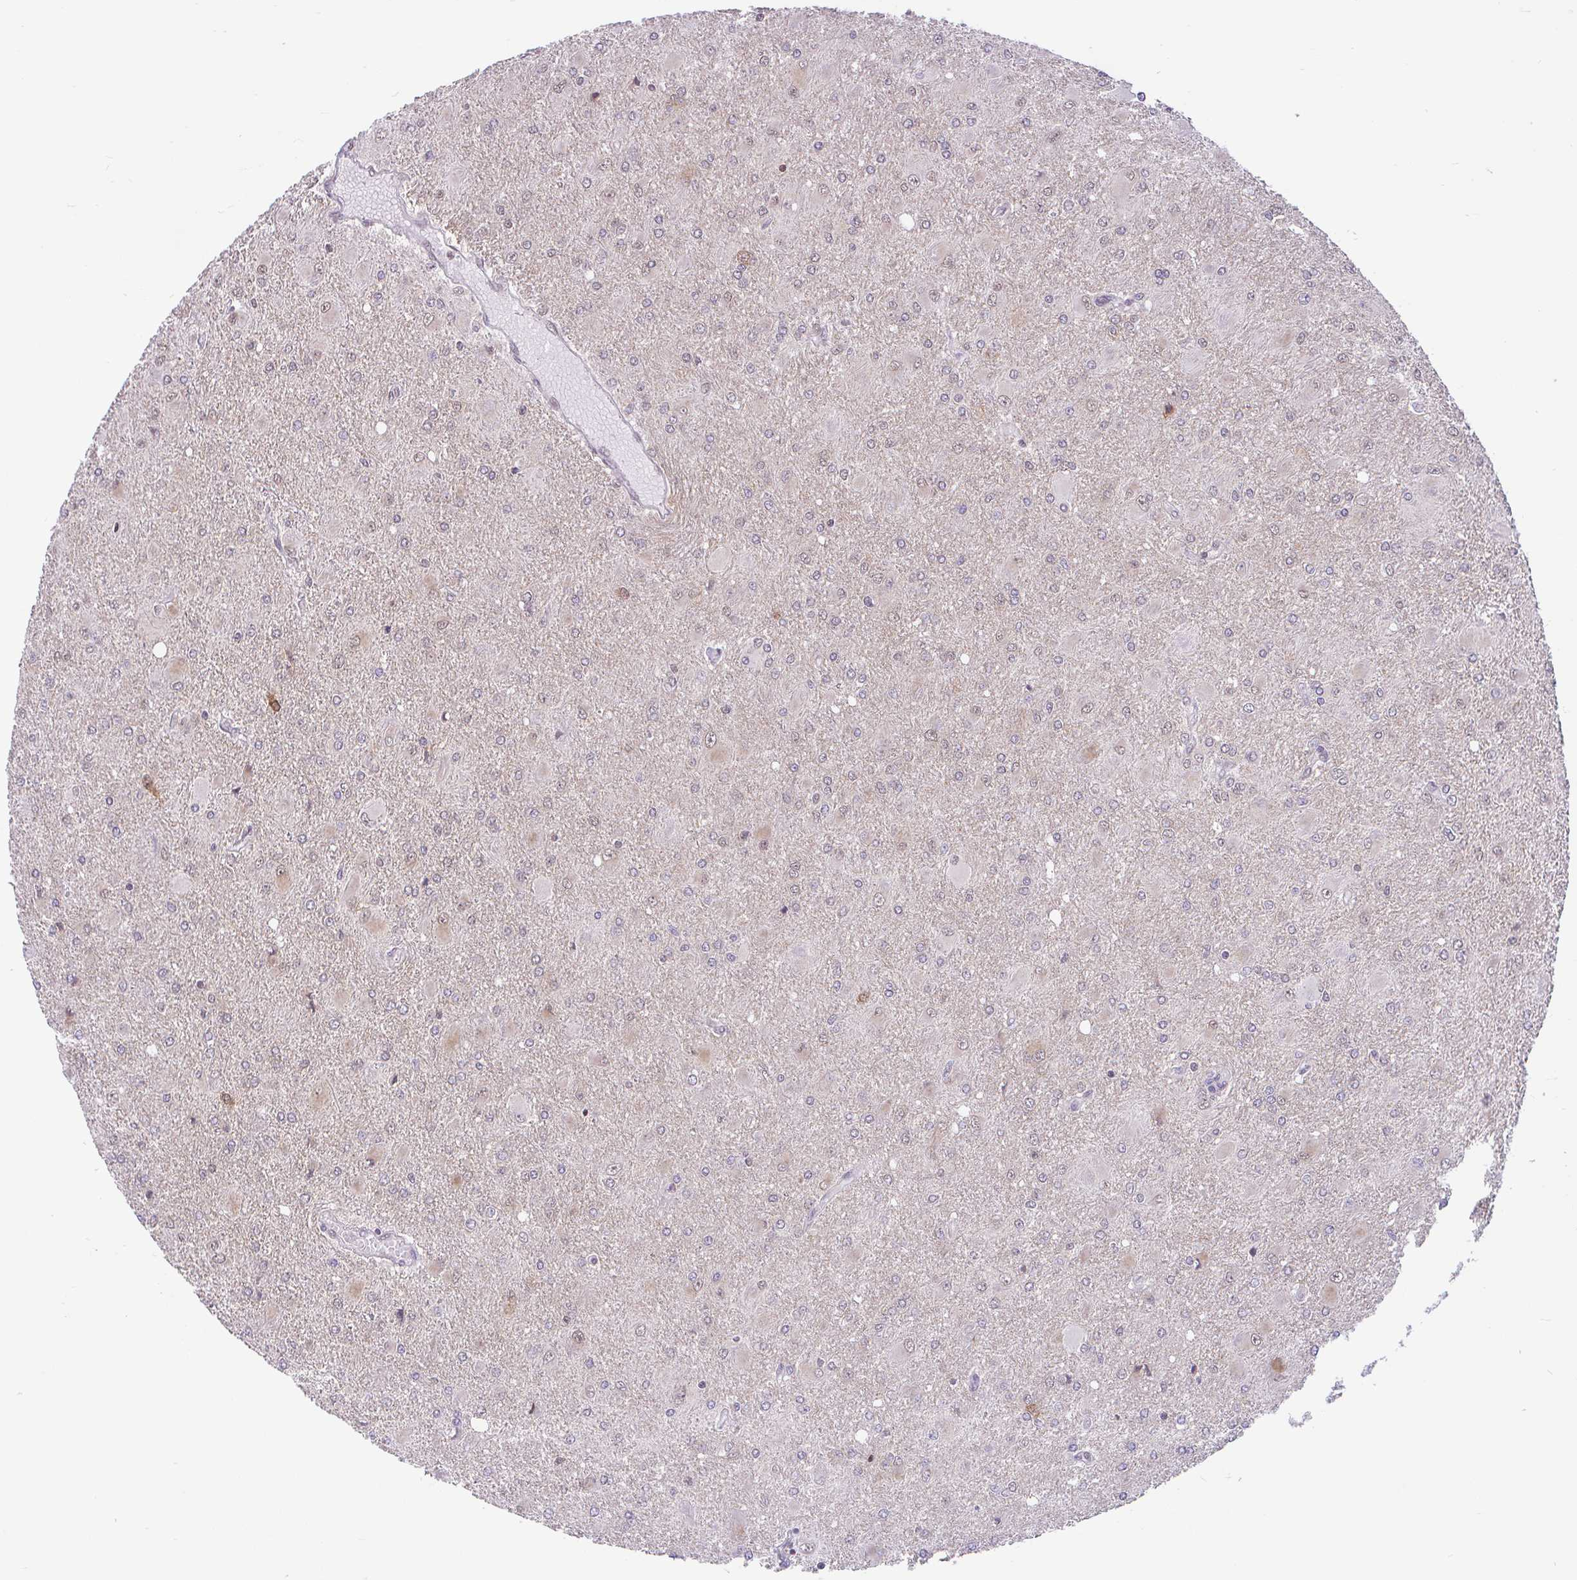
{"staining": {"intensity": "weak", "quantity": "<25%", "location": "cytoplasmic/membranous,nuclear"}, "tissue": "glioma", "cell_type": "Tumor cells", "image_type": "cancer", "snomed": [{"axis": "morphology", "description": "Glioma, malignant, High grade"}, {"axis": "topography", "description": "Brain"}], "caption": "Protein analysis of high-grade glioma (malignant) reveals no significant staining in tumor cells. The staining is performed using DAB (3,3'-diaminobenzidine) brown chromogen with nuclei counter-stained in using hematoxylin.", "gene": "RALBP1", "patient": {"sex": "male", "age": 67}}